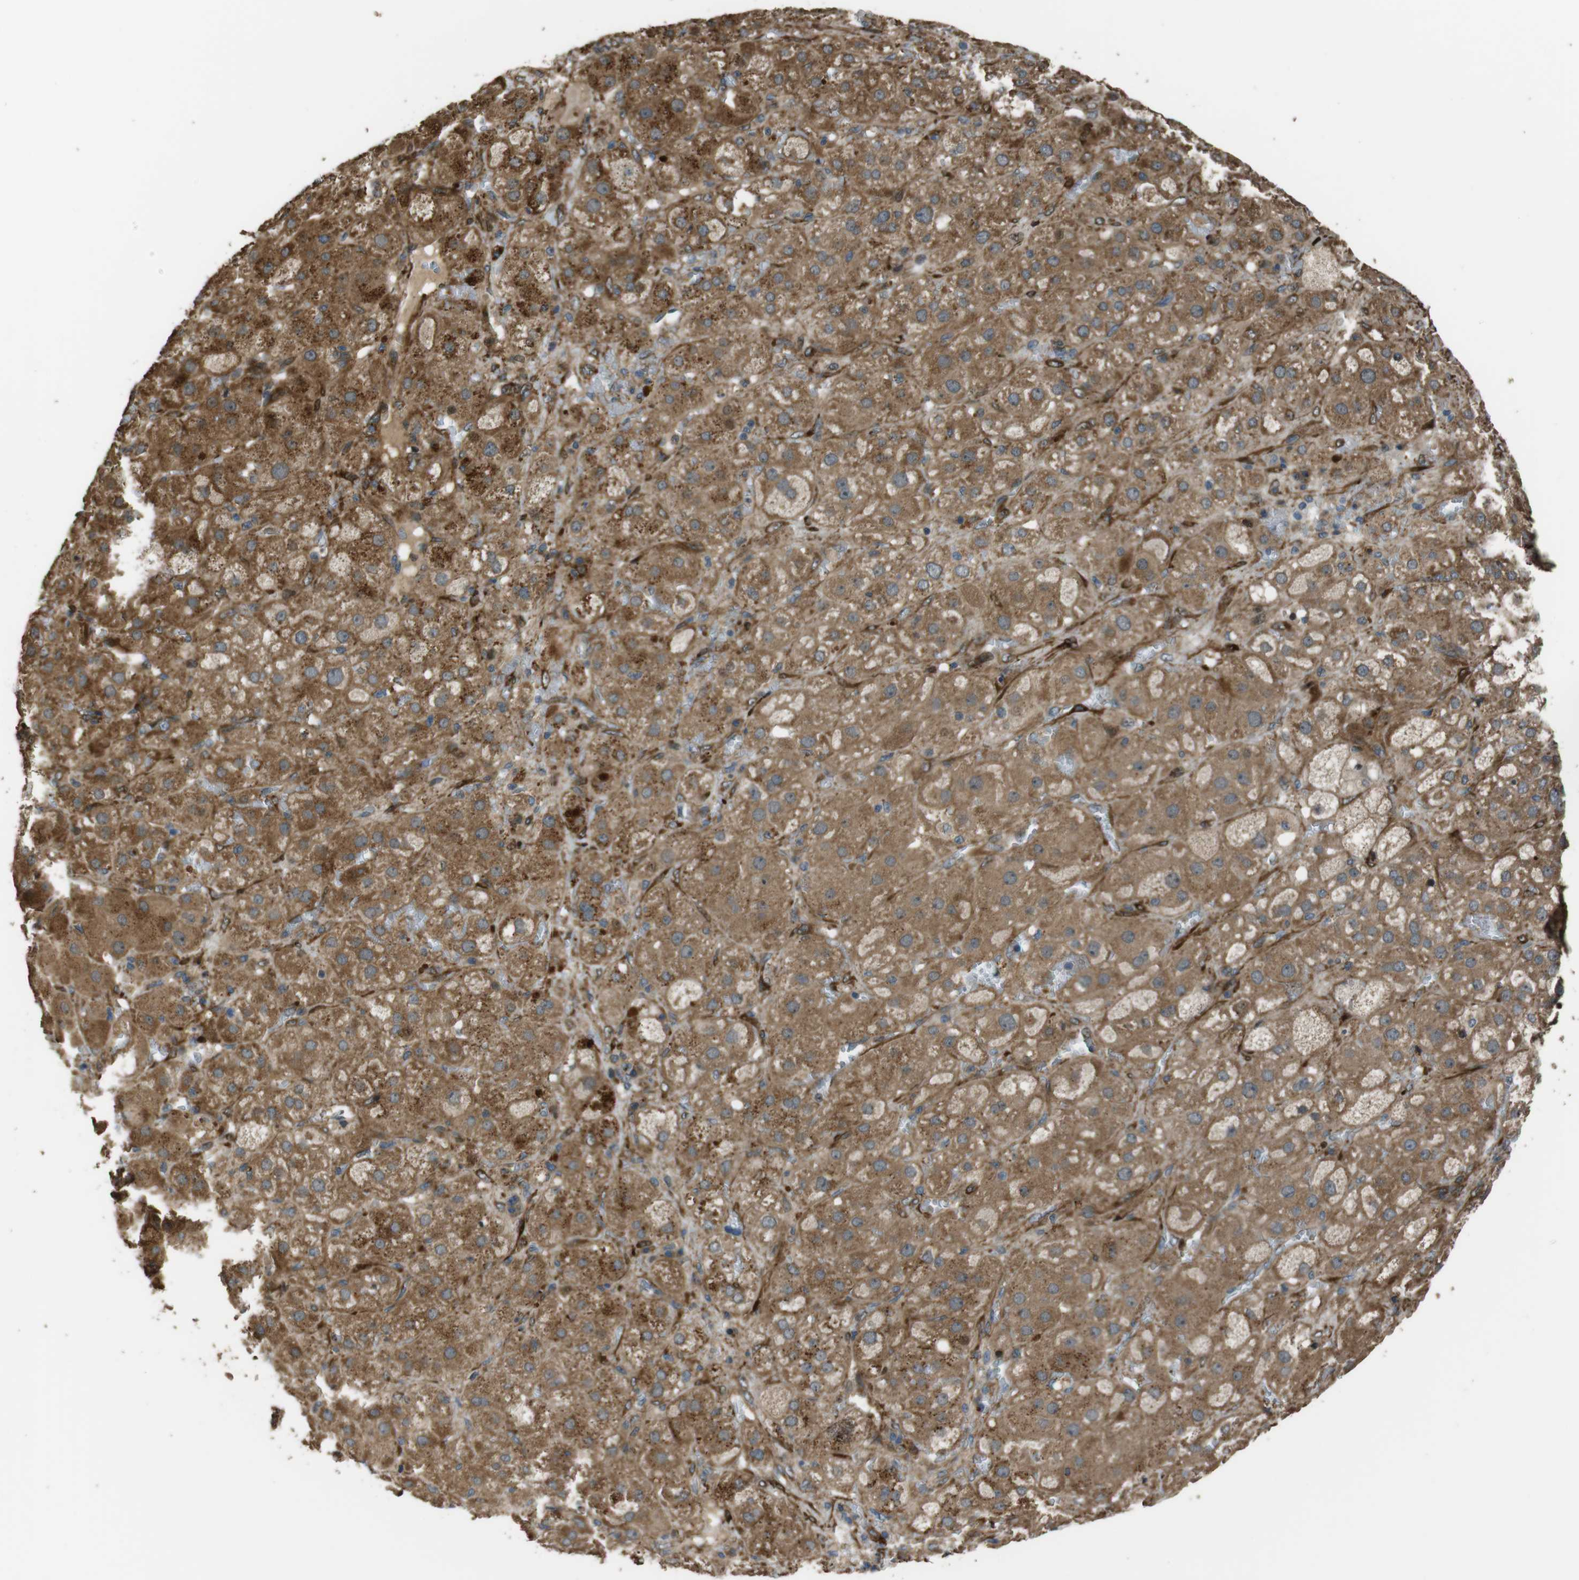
{"staining": {"intensity": "moderate", "quantity": ">75%", "location": "cytoplasmic/membranous,nuclear"}, "tissue": "adrenal gland", "cell_type": "Glandular cells", "image_type": "normal", "snomed": [{"axis": "morphology", "description": "Normal tissue, NOS"}, {"axis": "topography", "description": "Adrenal gland"}], "caption": "IHC (DAB (3,3'-diaminobenzidine)) staining of normal human adrenal gland shows moderate cytoplasmic/membranous,nuclear protein expression in about >75% of glandular cells. The protein of interest is stained brown, and the nuclei are stained in blue (DAB (3,3'-diaminobenzidine) IHC with brightfield microscopy, high magnification).", "gene": "MSRB3", "patient": {"sex": "female", "age": 47}}